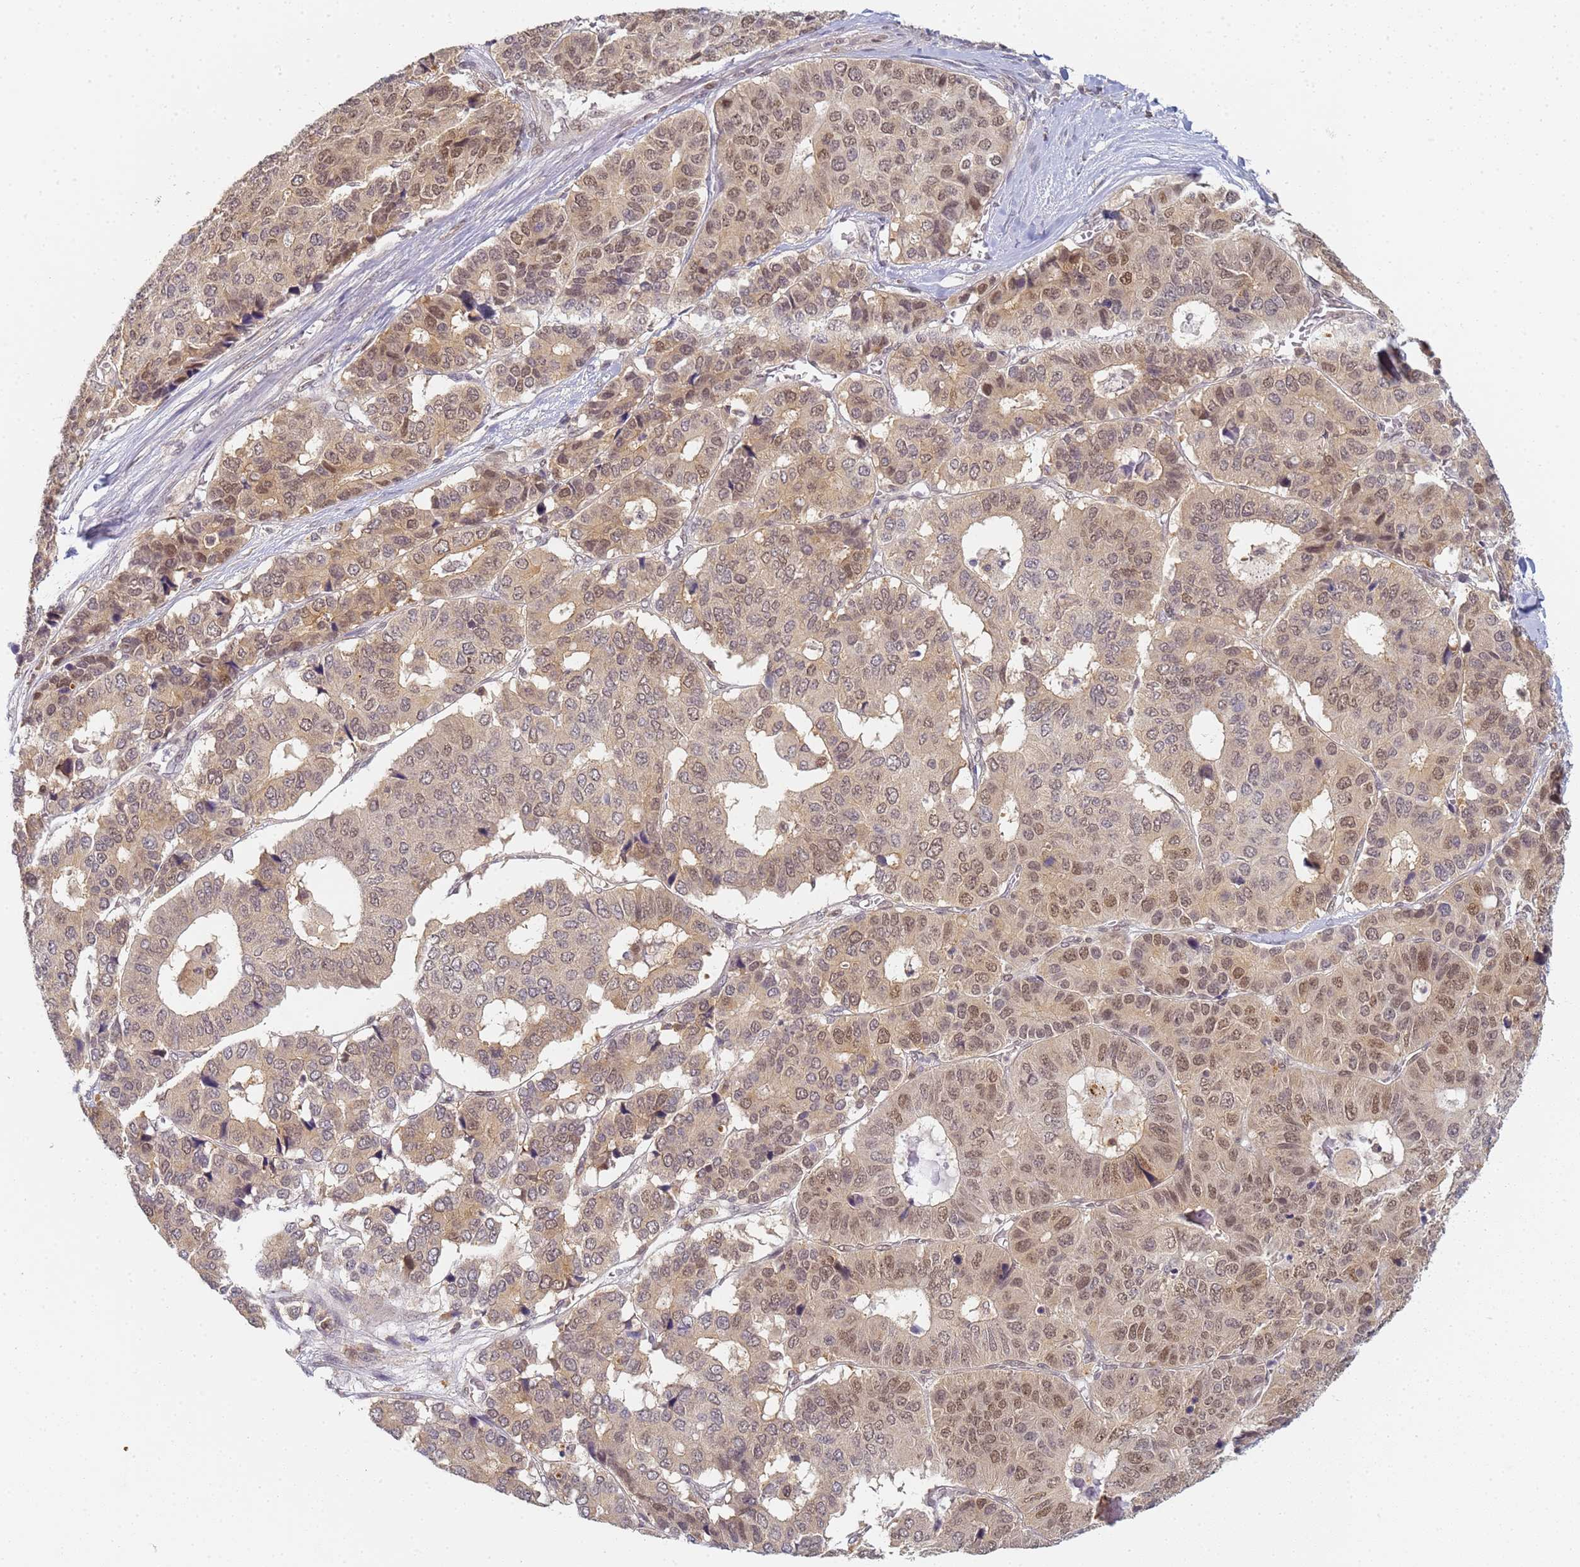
{"staining": {"intensity": "moderate", "quantity": ">75%", "location": "nuclear"}, "tissue": "pancreatic cancer", "cell_type": "Tumor cells", "image_type": "cancer", "snomed": [{"axis": "morphology", "description": "Adenocarcinoma, NOS"}, {"axis": "topography", "description": "Pancreas"}], "caption": "Protein expression analysis of pancreatic adenocarcinoma reveals moderate nuclear positivity in approximately >75% of tumor cells.", "gene": "HMCES", "patient": {"sex": "male", "age": 50}}